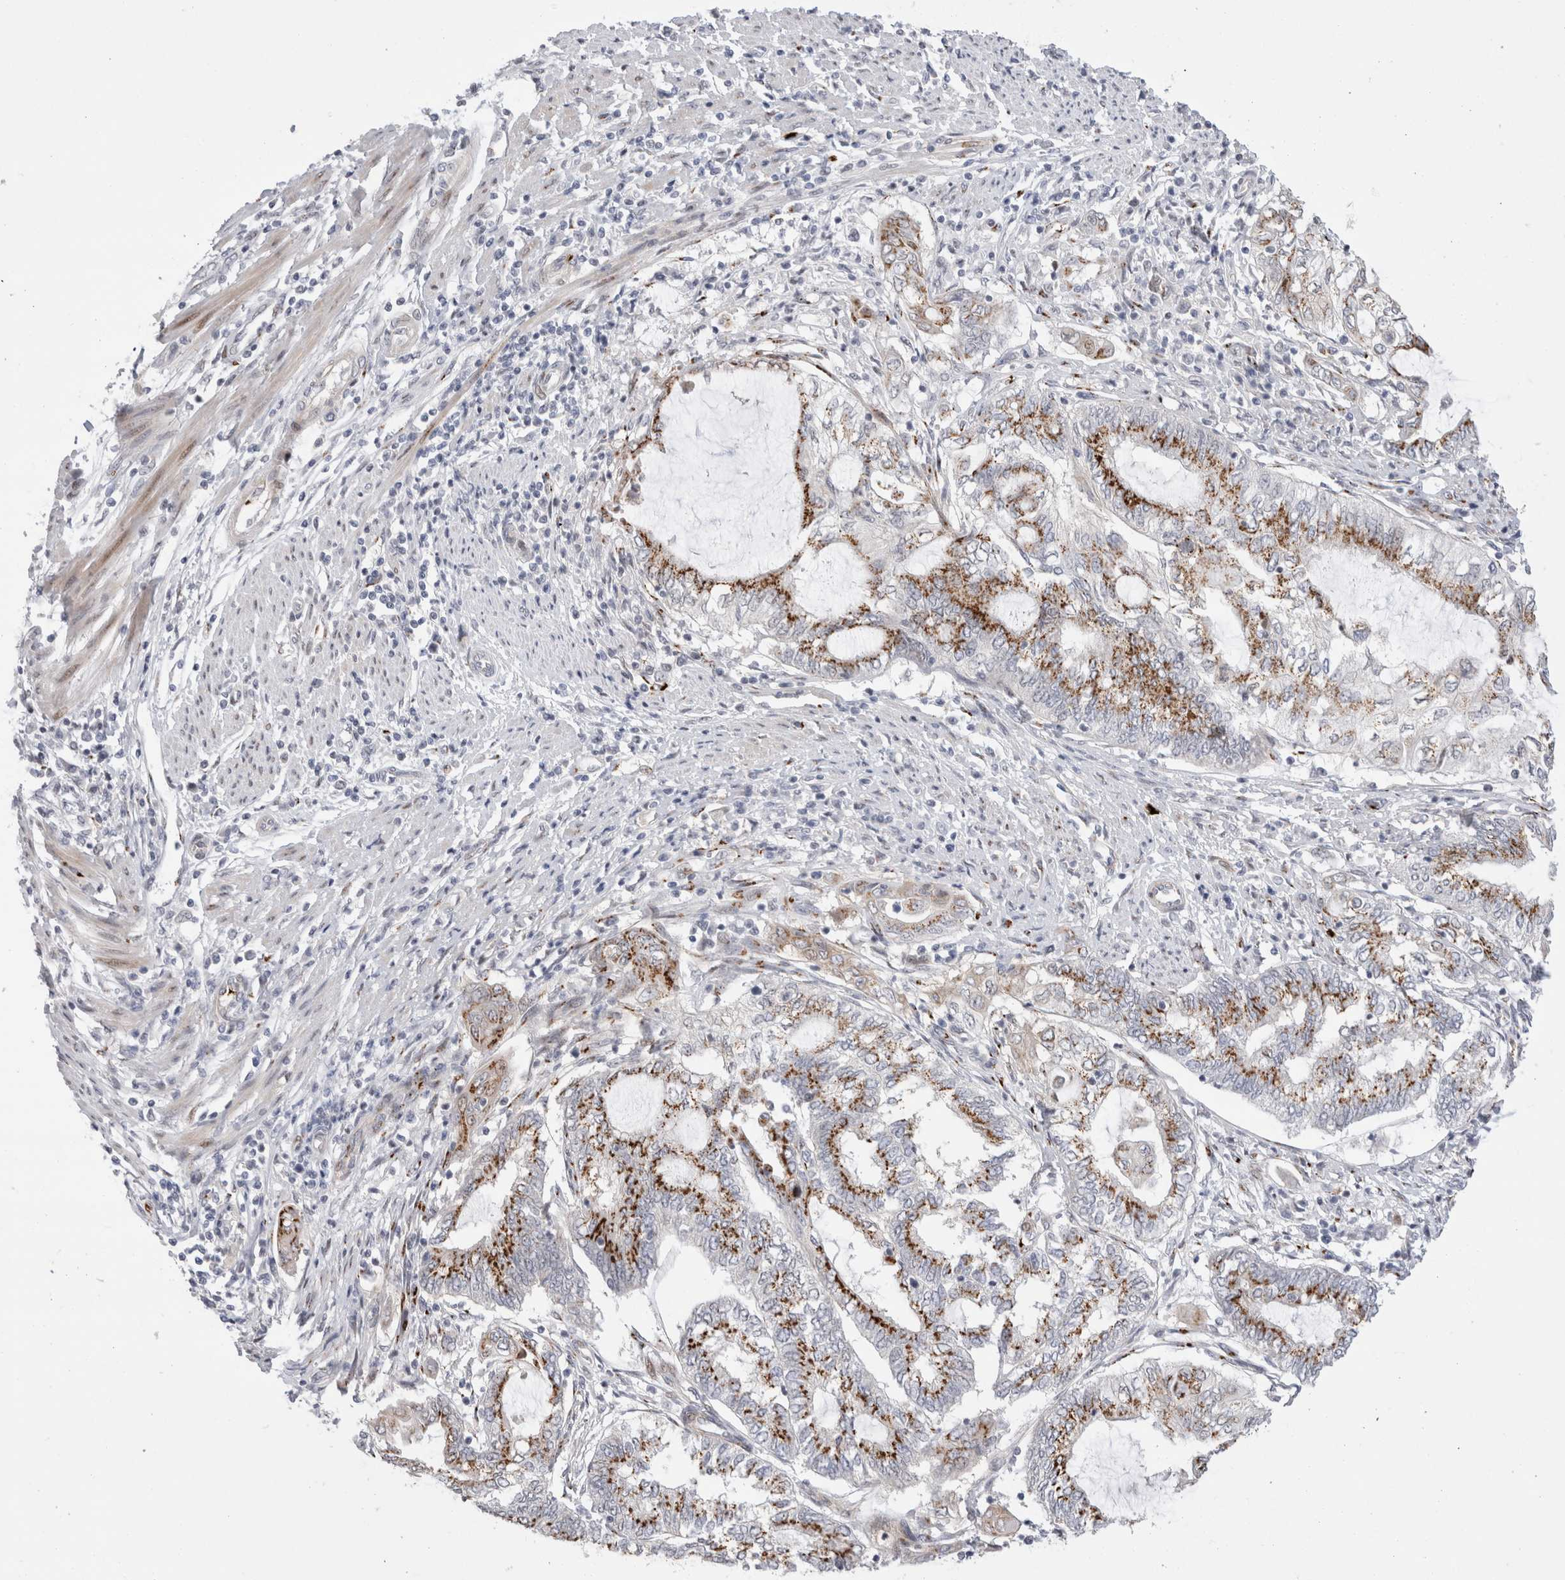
{"staining": {"intensity": "strong", "quantity": ">75%", "location": "cytoplasmic/membranous"}, "tissue": "endometrial cancer", "cell_type": "Tumor cells", "image_type": "cancer", "snomed": [{"axis": "morphology", "description": "Adenocarcinoma, NOS"}, {"axis": "topography", "description": "Uterus"}, {"axis": "topography", "description": "Endometrium"}], "caption": "Immunohistochemical staining of endometrial adenocarcinoma reveals high levels of strong cytoplasmic/membranous protein staining in approximately >75% of tumor cells.", "gene": "VPS28", "patient": {"sex": "female", "age": 70}}